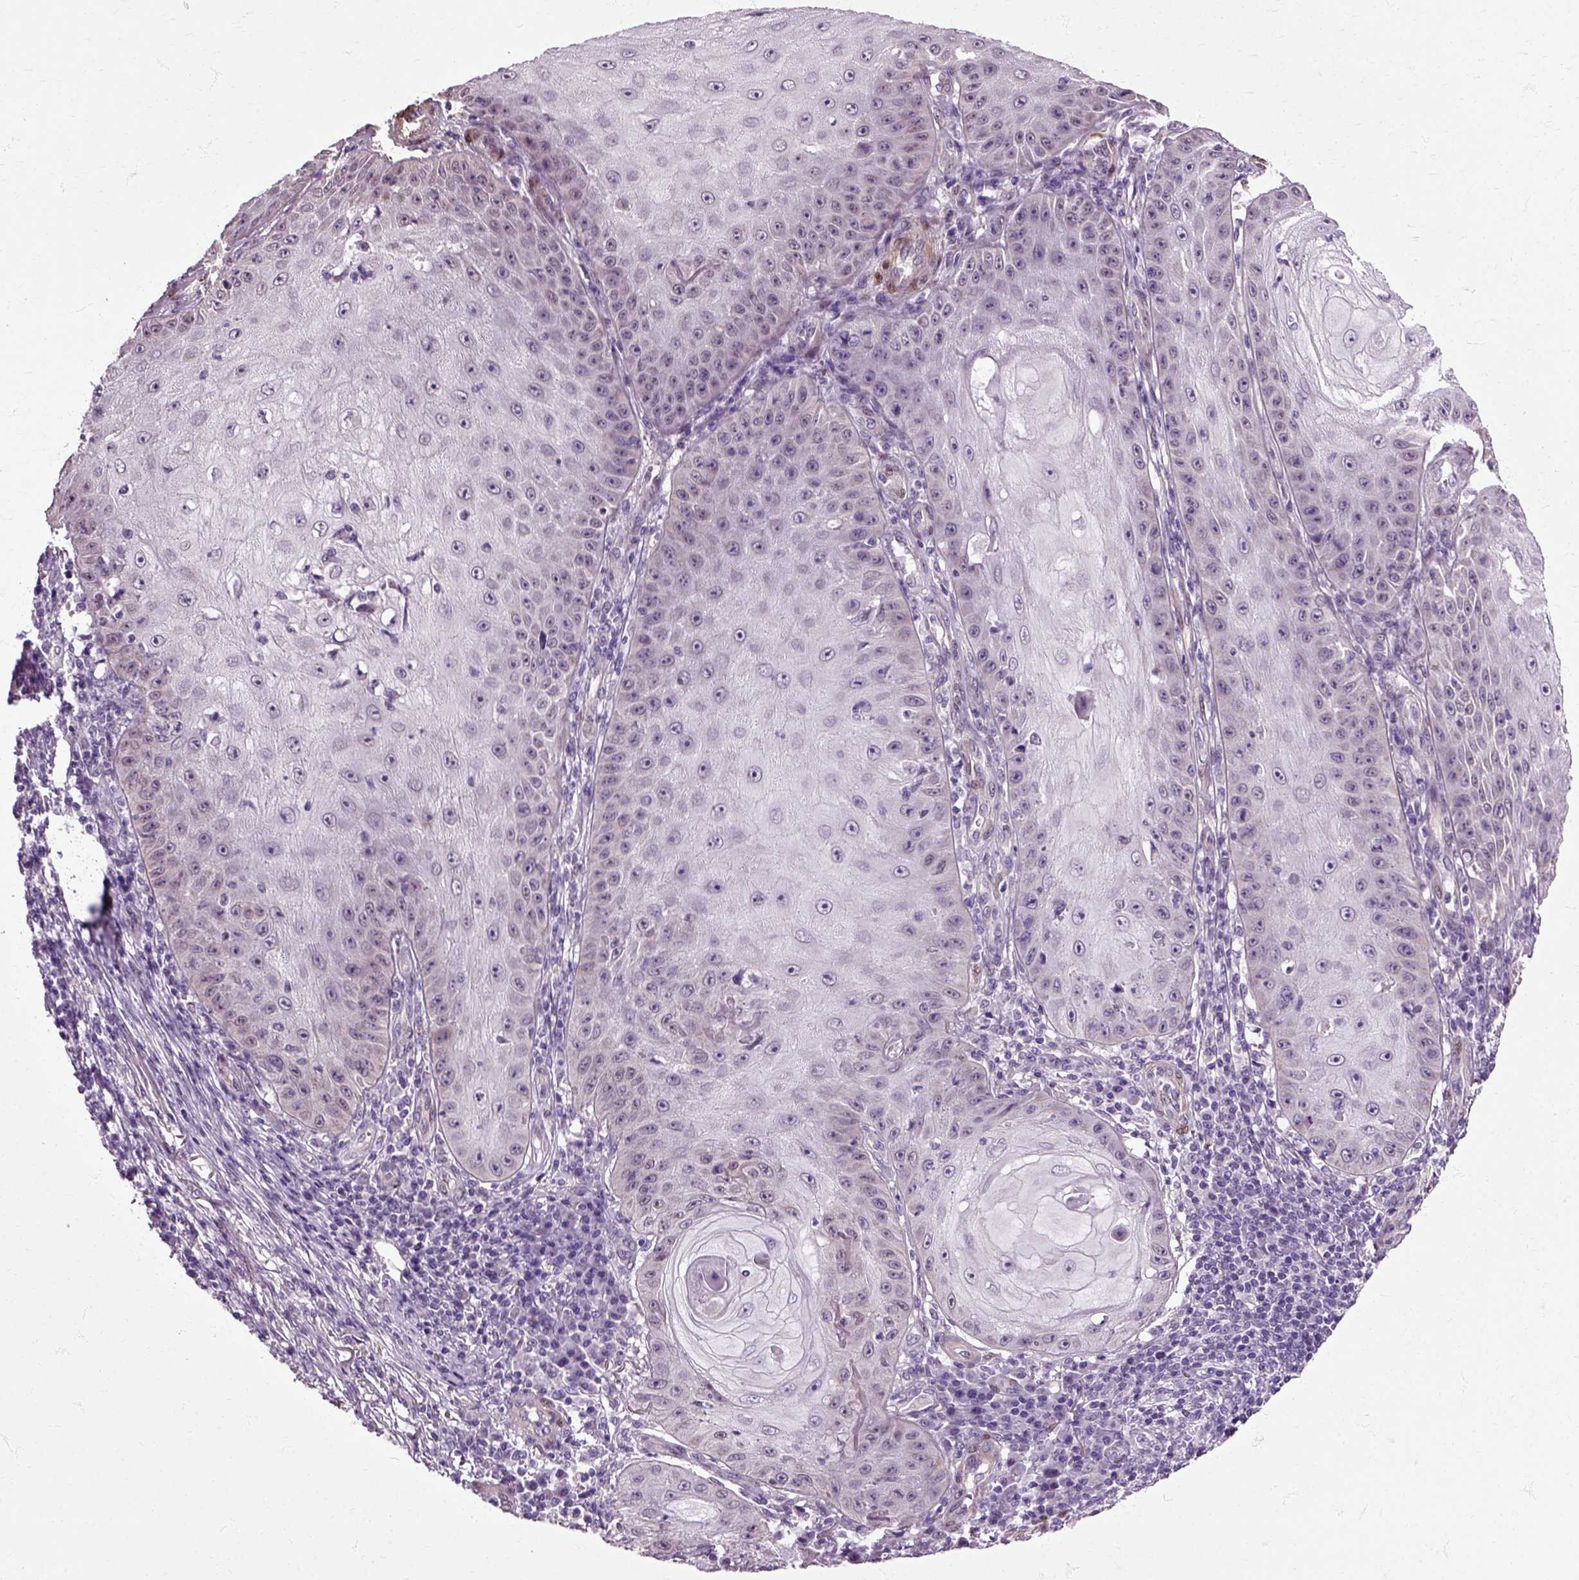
{"staining": {"intensity": "negative", "quantity": "none", "location": "none"}, "tissue": "skin cancer", "cell_type": "Tumor cells", "image_type": "cancer", "snomed": [{"axis": "morphology", "description": "Squamous cell carcinoma, NOS"}, {"axis": "topography", "description": "Skin"}], "caption": "This is a image of immunohistochemistry staining of skin squamous cell carcinoma, which shows no positivity in tumor cells.", "gene": "HSPA2", "patient": {"sex": "male", "age": 70}}